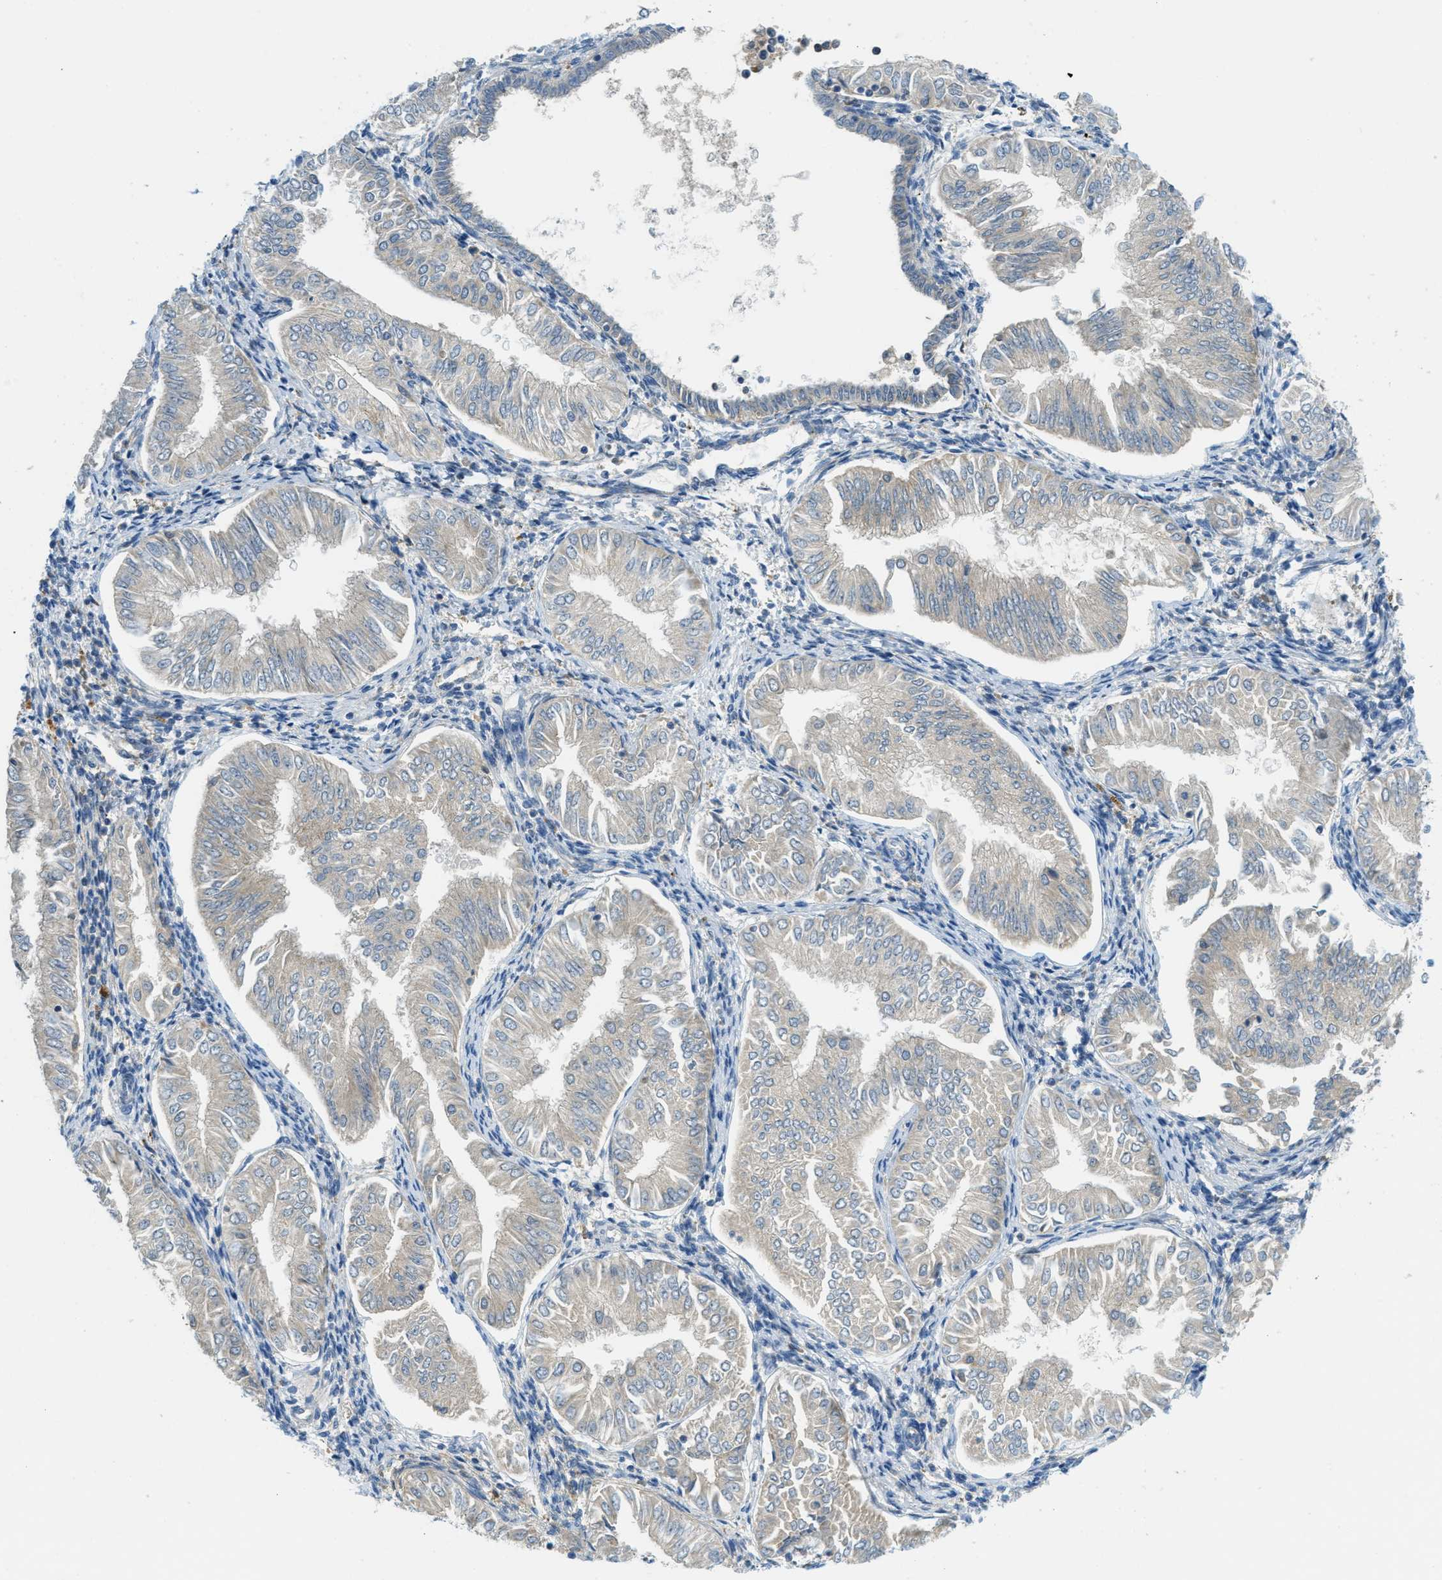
{"staining": {"intensity": "moderate", "quantity": "<25%", "location": "cytoplasmic/membranous"}, "tissue": "endometrial cancer", "cell_type": "Tumor cells", "image_type": "cancer", "snomed": [{"axis": "morphology", "description": "Adenocarcinoma, NOS"}, {"axis": "topography", "description": "Endometrium"}], "caption": "DAB immunohistochemical staining of human endometrial adenocarcinoma reveals moderate cytoplasmic/membranous protein positivity in about <25% of tumor cells. (DAB IHC, brown staining for protein, blue staining for nuclei).", "gene": "PLBD2", "patient": {"sex": "female", "age": 53}}